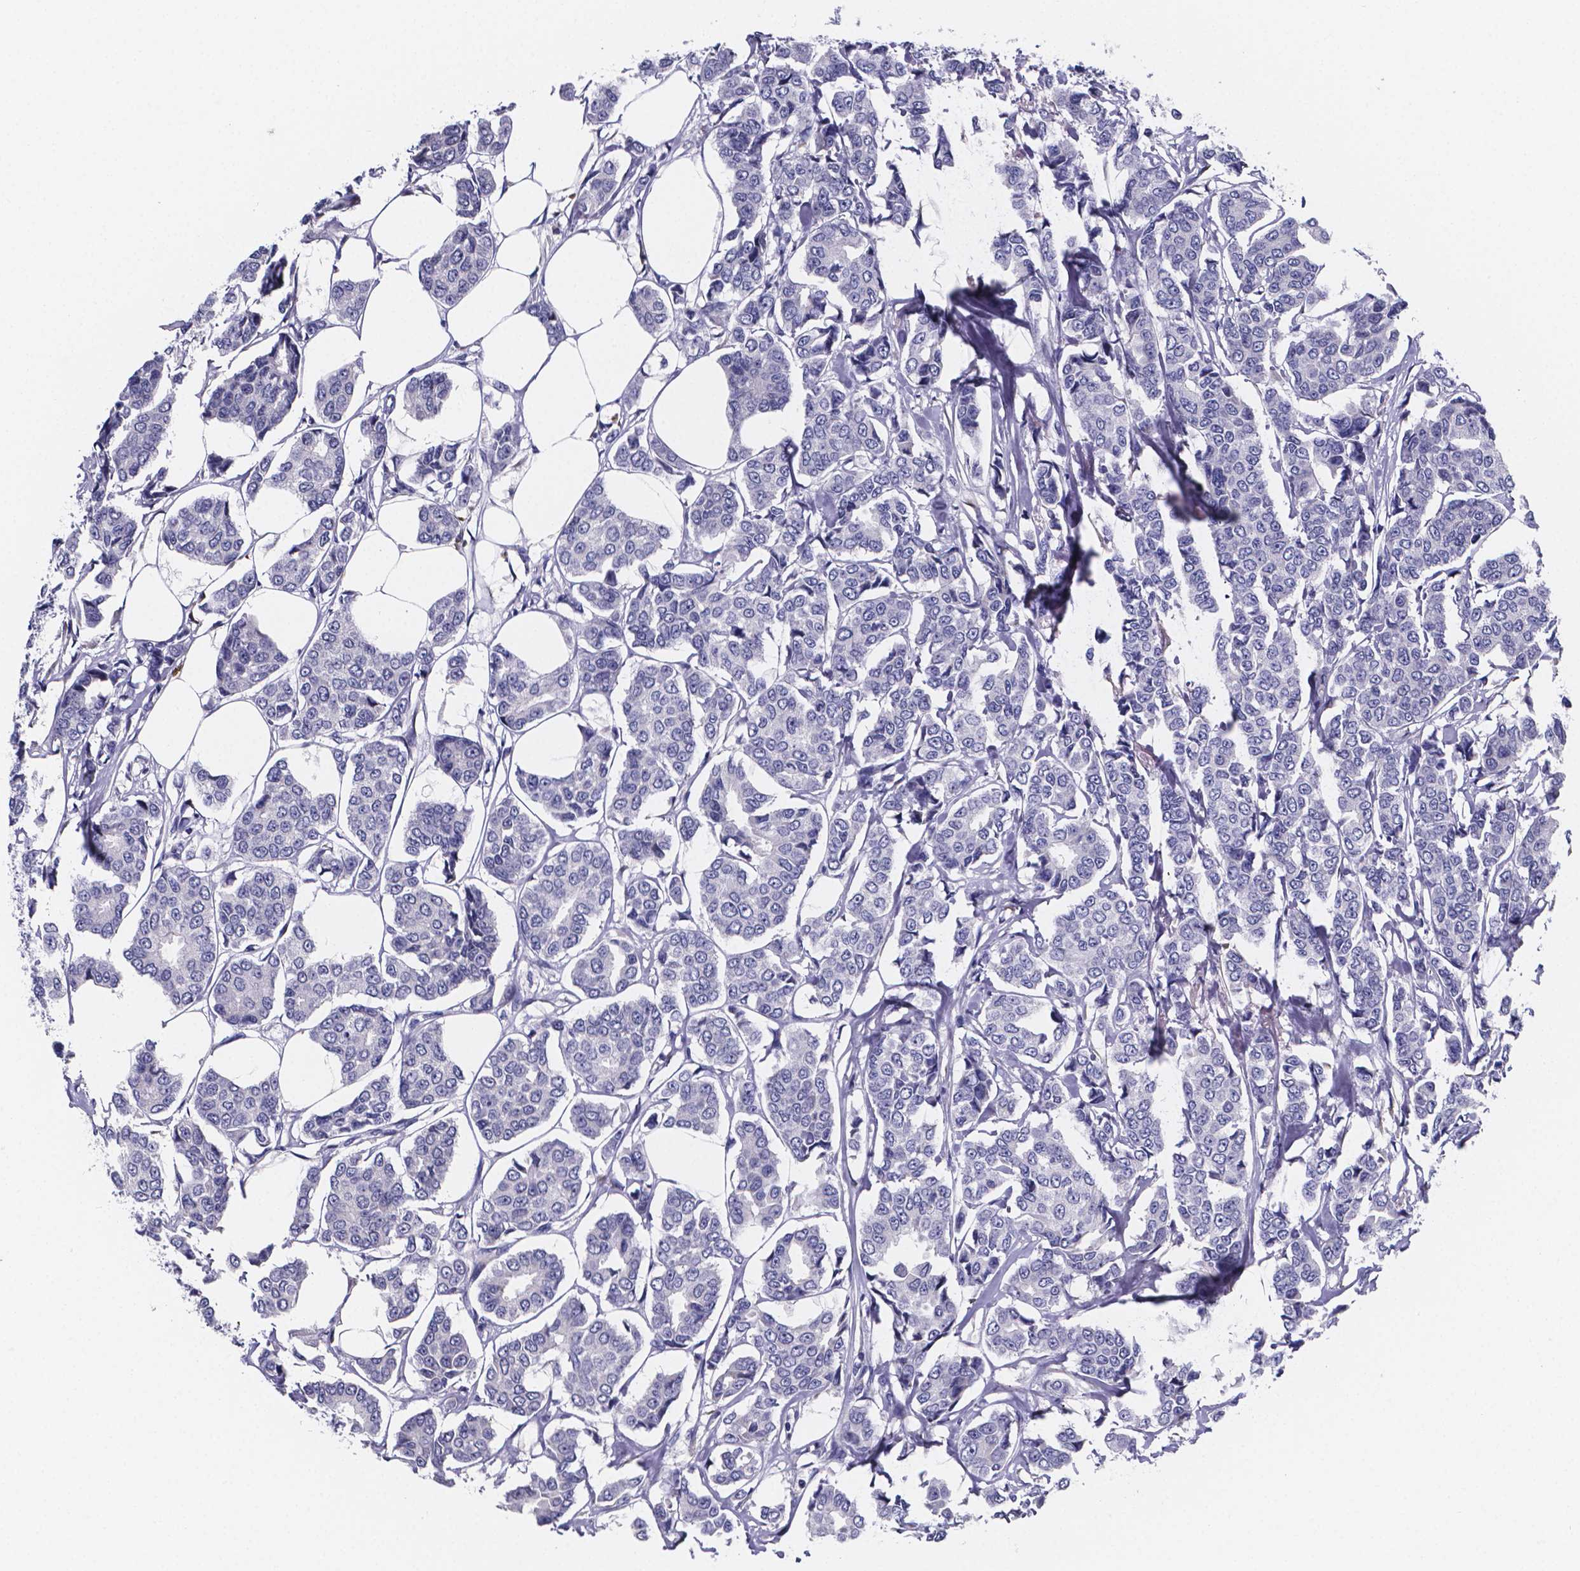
{"staining": {"intensity": "negative", "quantity": "none", "location": "none"}, "tissue": "breast cancer", "cell_type": "Tumor cells", "image_type": "cancer", "snomed": [{"axis": "morphology", "description": "Duct carcinoma"}, {"axis": "topography", "description": "Breast"}], "caption": "High magnification brightfield microscopy of breast cancer (infiltrating ductal carcinoma) stained with DAB (brown) and counterstained with hematoxylin (blue): tumor cells show no significant staining. The staining is performed using DAB (3,3'-diaminobenzidine) brown chromogen with nuclei counter-stained in using hematoxylin.", "gene": "GABRA3", "patient": {"sex": "female", "age": 94}}